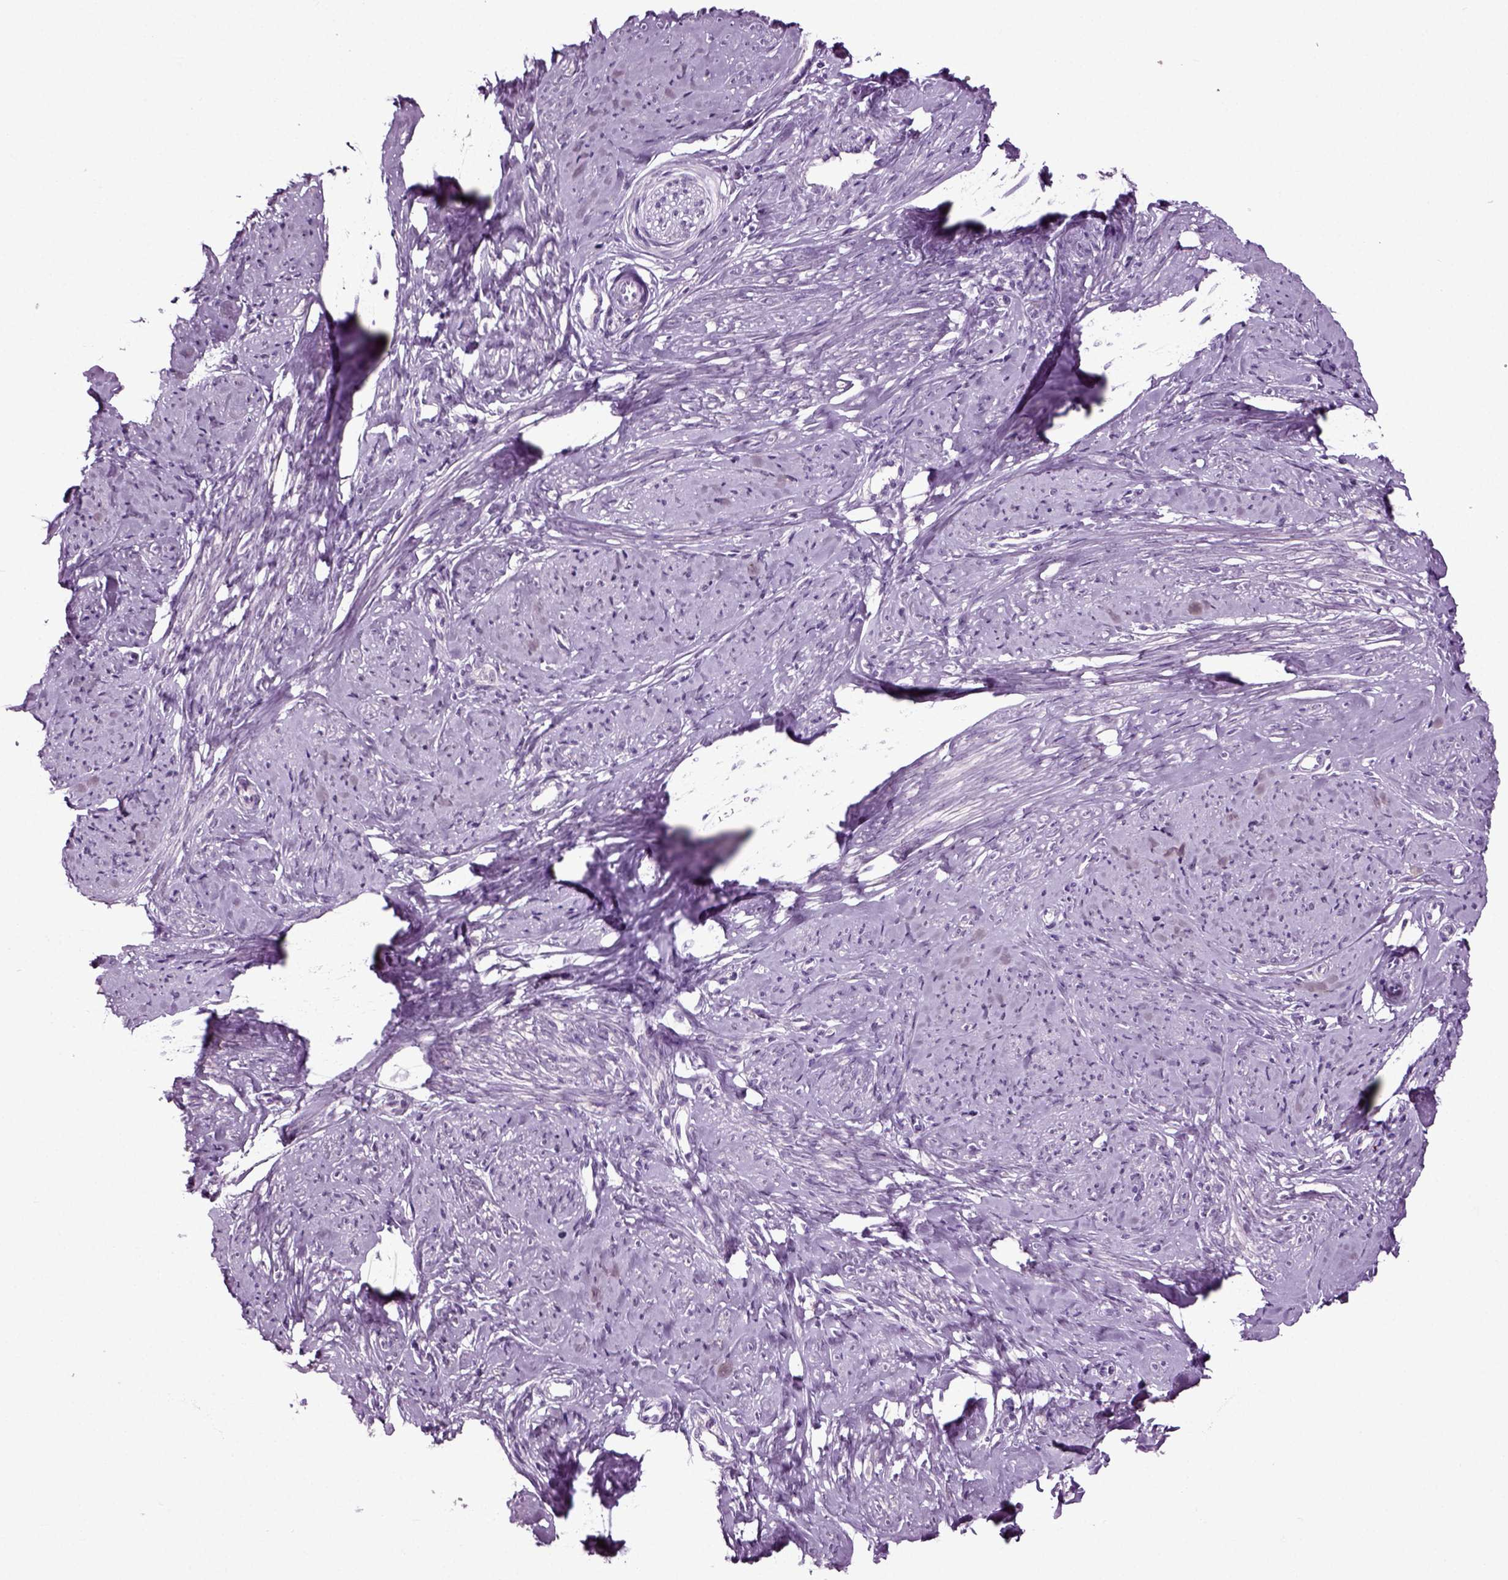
{"staining": {"intensity": "negative", "quantity": "none", "location": "none"}, "tissue": "smooth muscle", "cell_type": "Smooth muscle cells", "image_type": "normal", "snomed": [{"axis": "morphology", "description": "Normal tissue, NOS"}, {"axis": "topography", "description": "Smooth muscle"}], "caption": "Smooth muscle cells show no significant protein positivity in unremarkable smooth muscle. Brightfield microscopy of immunohistochemistry stained with DAB (3,3'-diaminobenzidine) (brown) and hematoxylin (blue), captured at high magnification.", "gene": "SPATA17", "patient": {"sex": "female", "age": 48}}